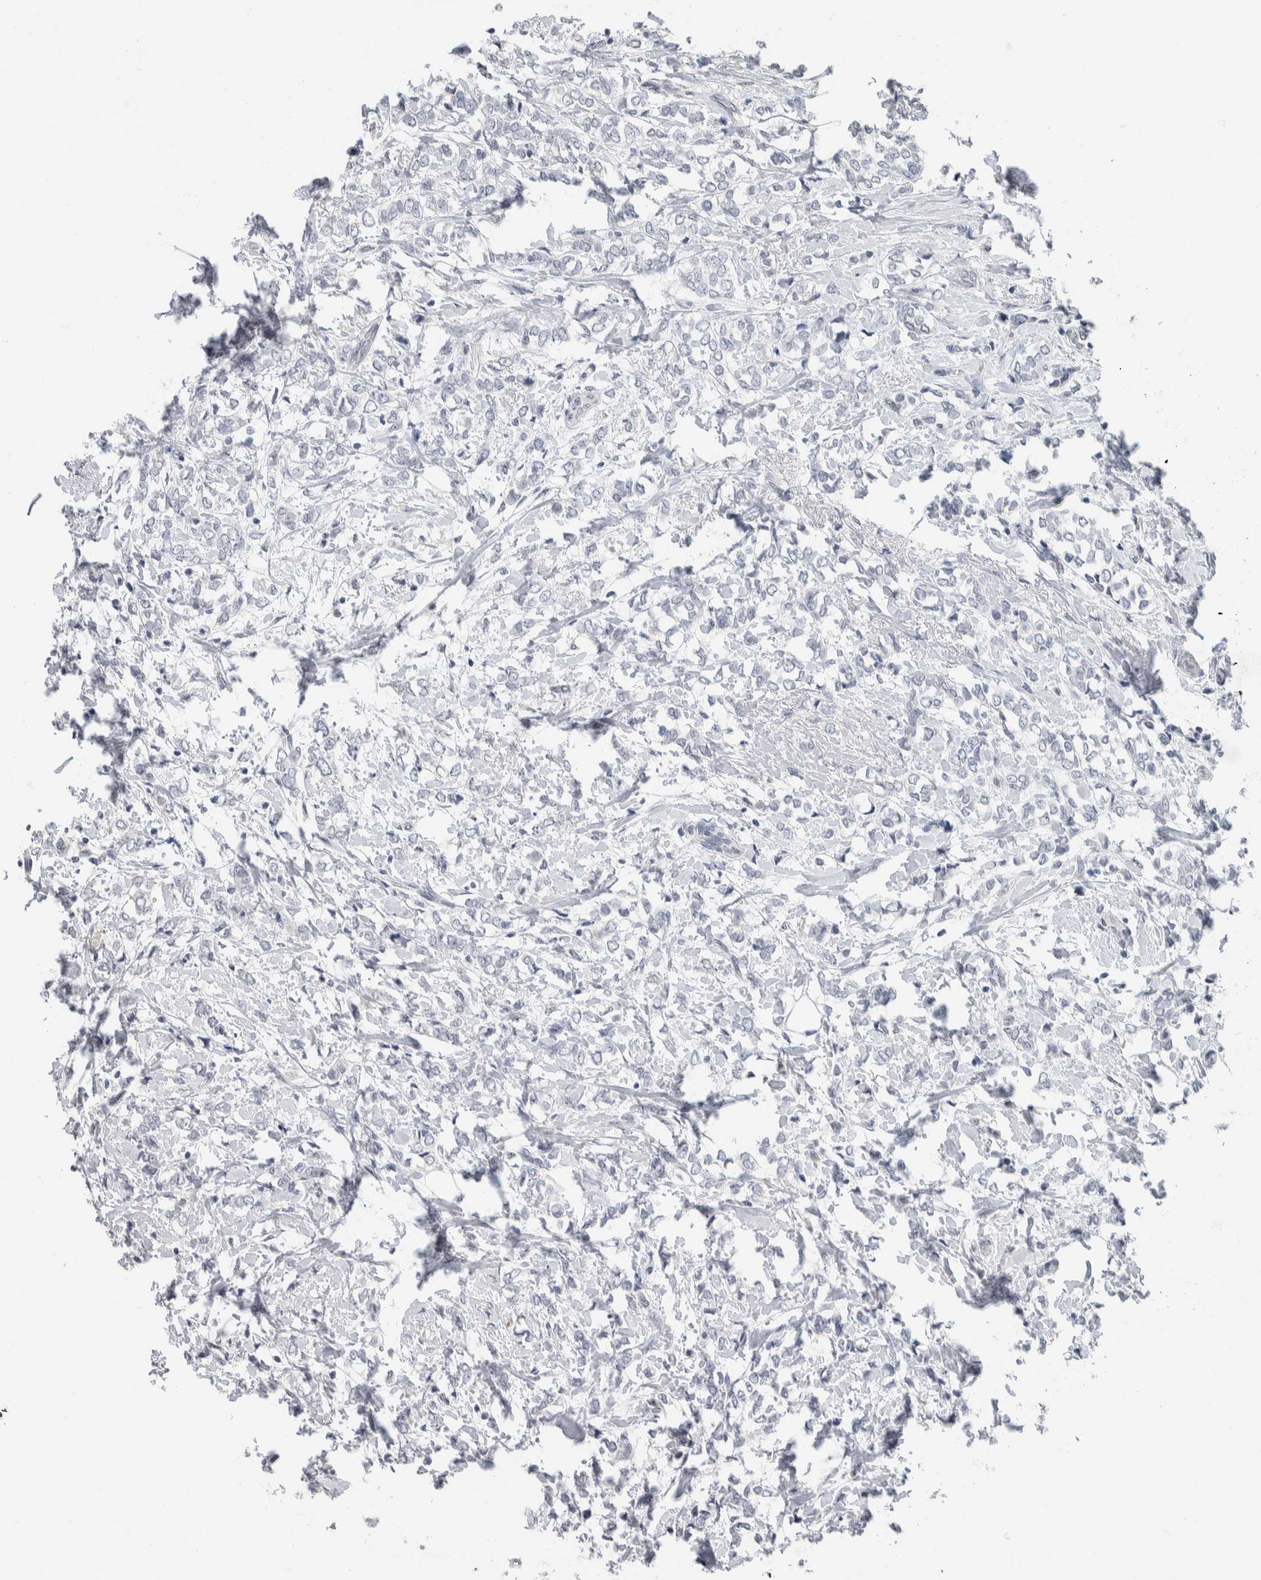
{"staining": {"intensity": "negative", "quantity": "none", "location": "none"}, "tissue": "breast cancer", "cell_type": "Tumor cells", "image_type": "cancer", "snomed": [{"axis": "morphology", "description": "Normal tissue, NOS"}, {"axis": "morphology", "description": "Lobular carcinoma"}, {"axis": "topography", "description": "Breast"}], "caption": "Immunohistochemistry histopathology image of human breast lobular carcinoma stained for a protein (brown), which demonstrates no staining in tumor cells.", "gene": "NEFM", "patient": {"sex": "female", "age": 47}}